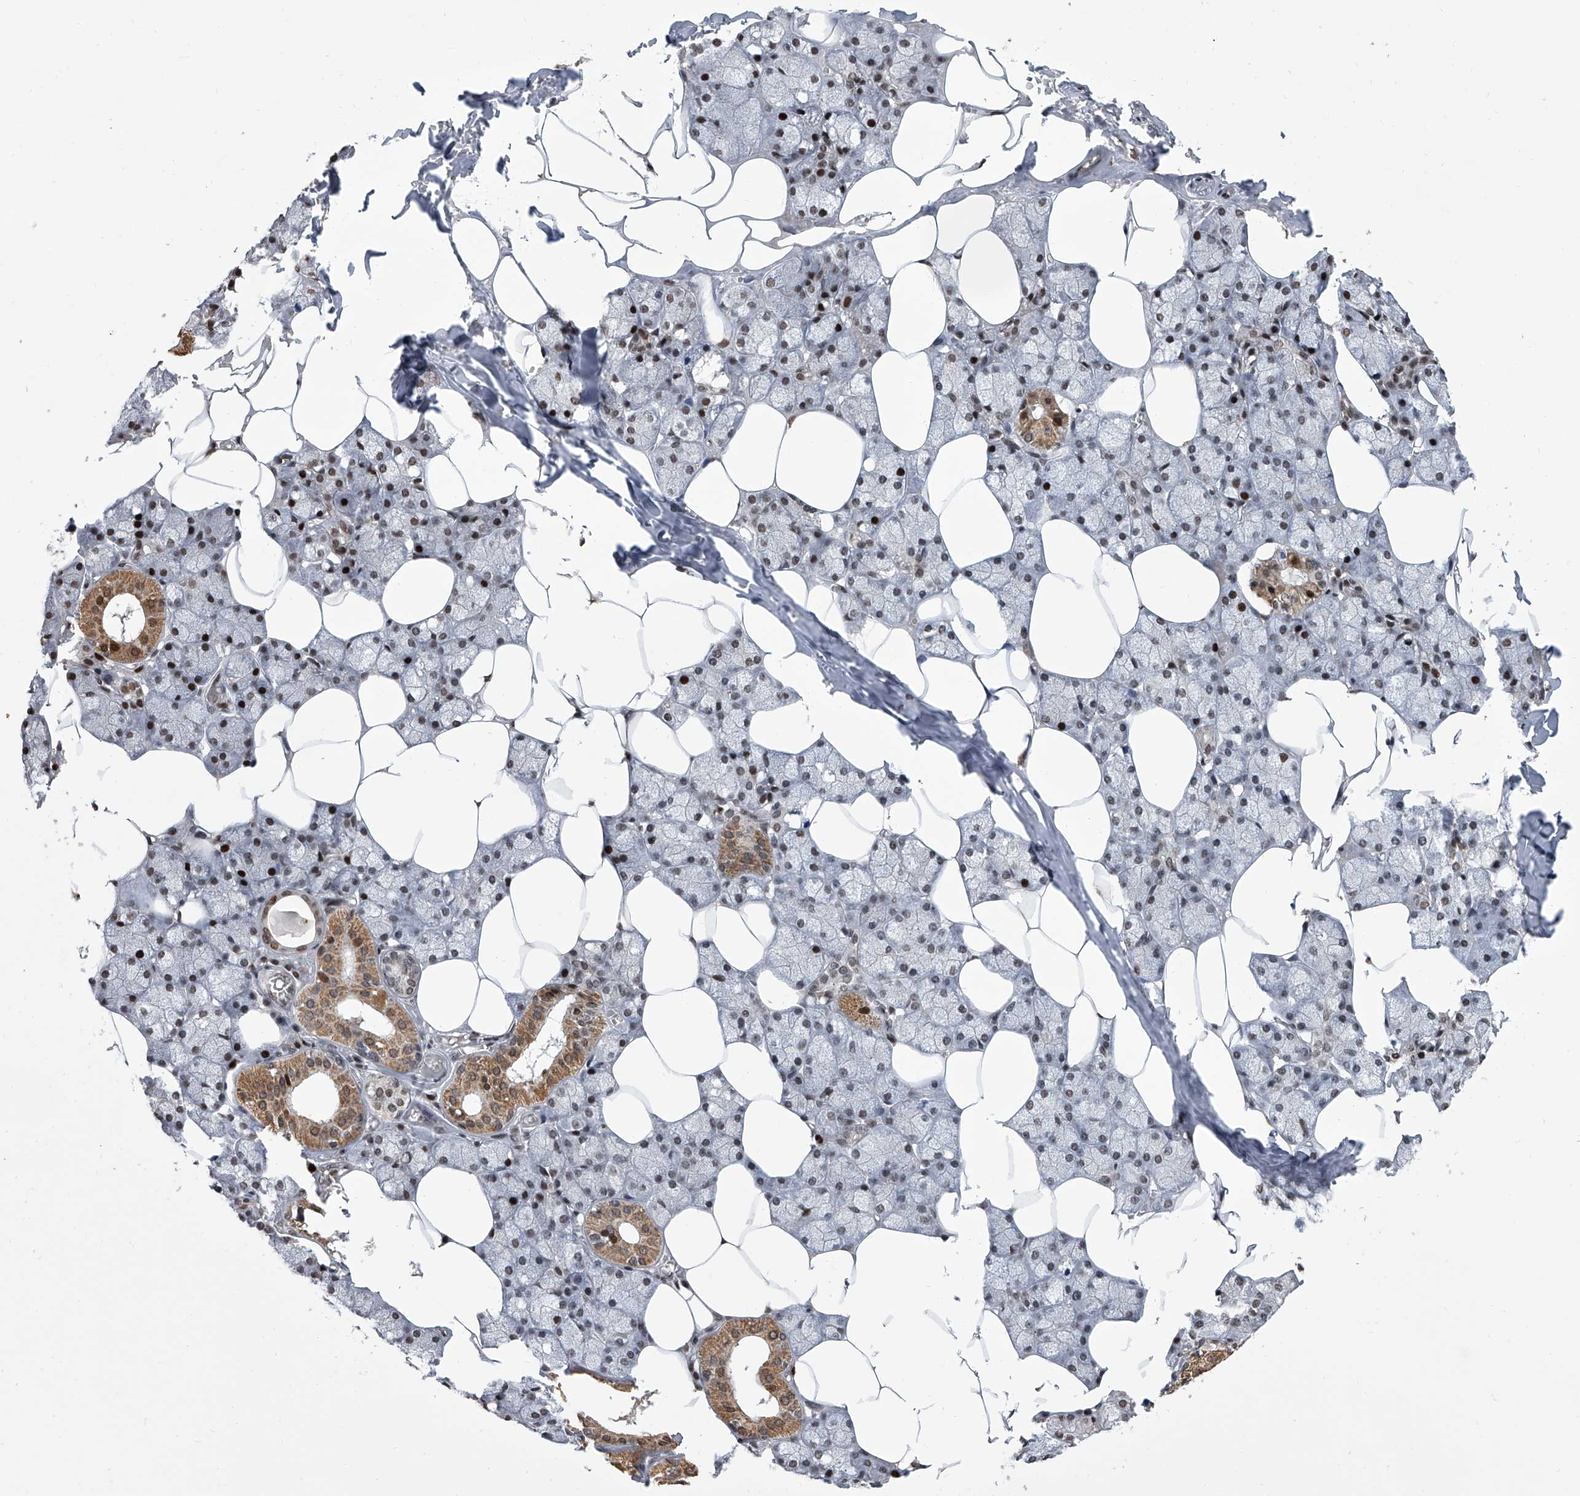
{"staining": {"intensity": "moderate", "quantity": "<25%", "location": "cytoplasmic/membranous,nuclear"}, "tissue": "salivary gland", "cell_type": "Glandular cells", "image_type": "normal", "snomed": [{"axis": "morphology", "description": "Normal tissue, NOS"}, {"axis": "topography", "description": "Salivary gland"}], "caption": "A micrograph of human salivary gland stained for a protein exhibits moderate cytoplasmic/membranous,nuclear brown staining in glandular cells.", "gene": "ZNF426", "patient": {"sex": "male", "age": 62}}